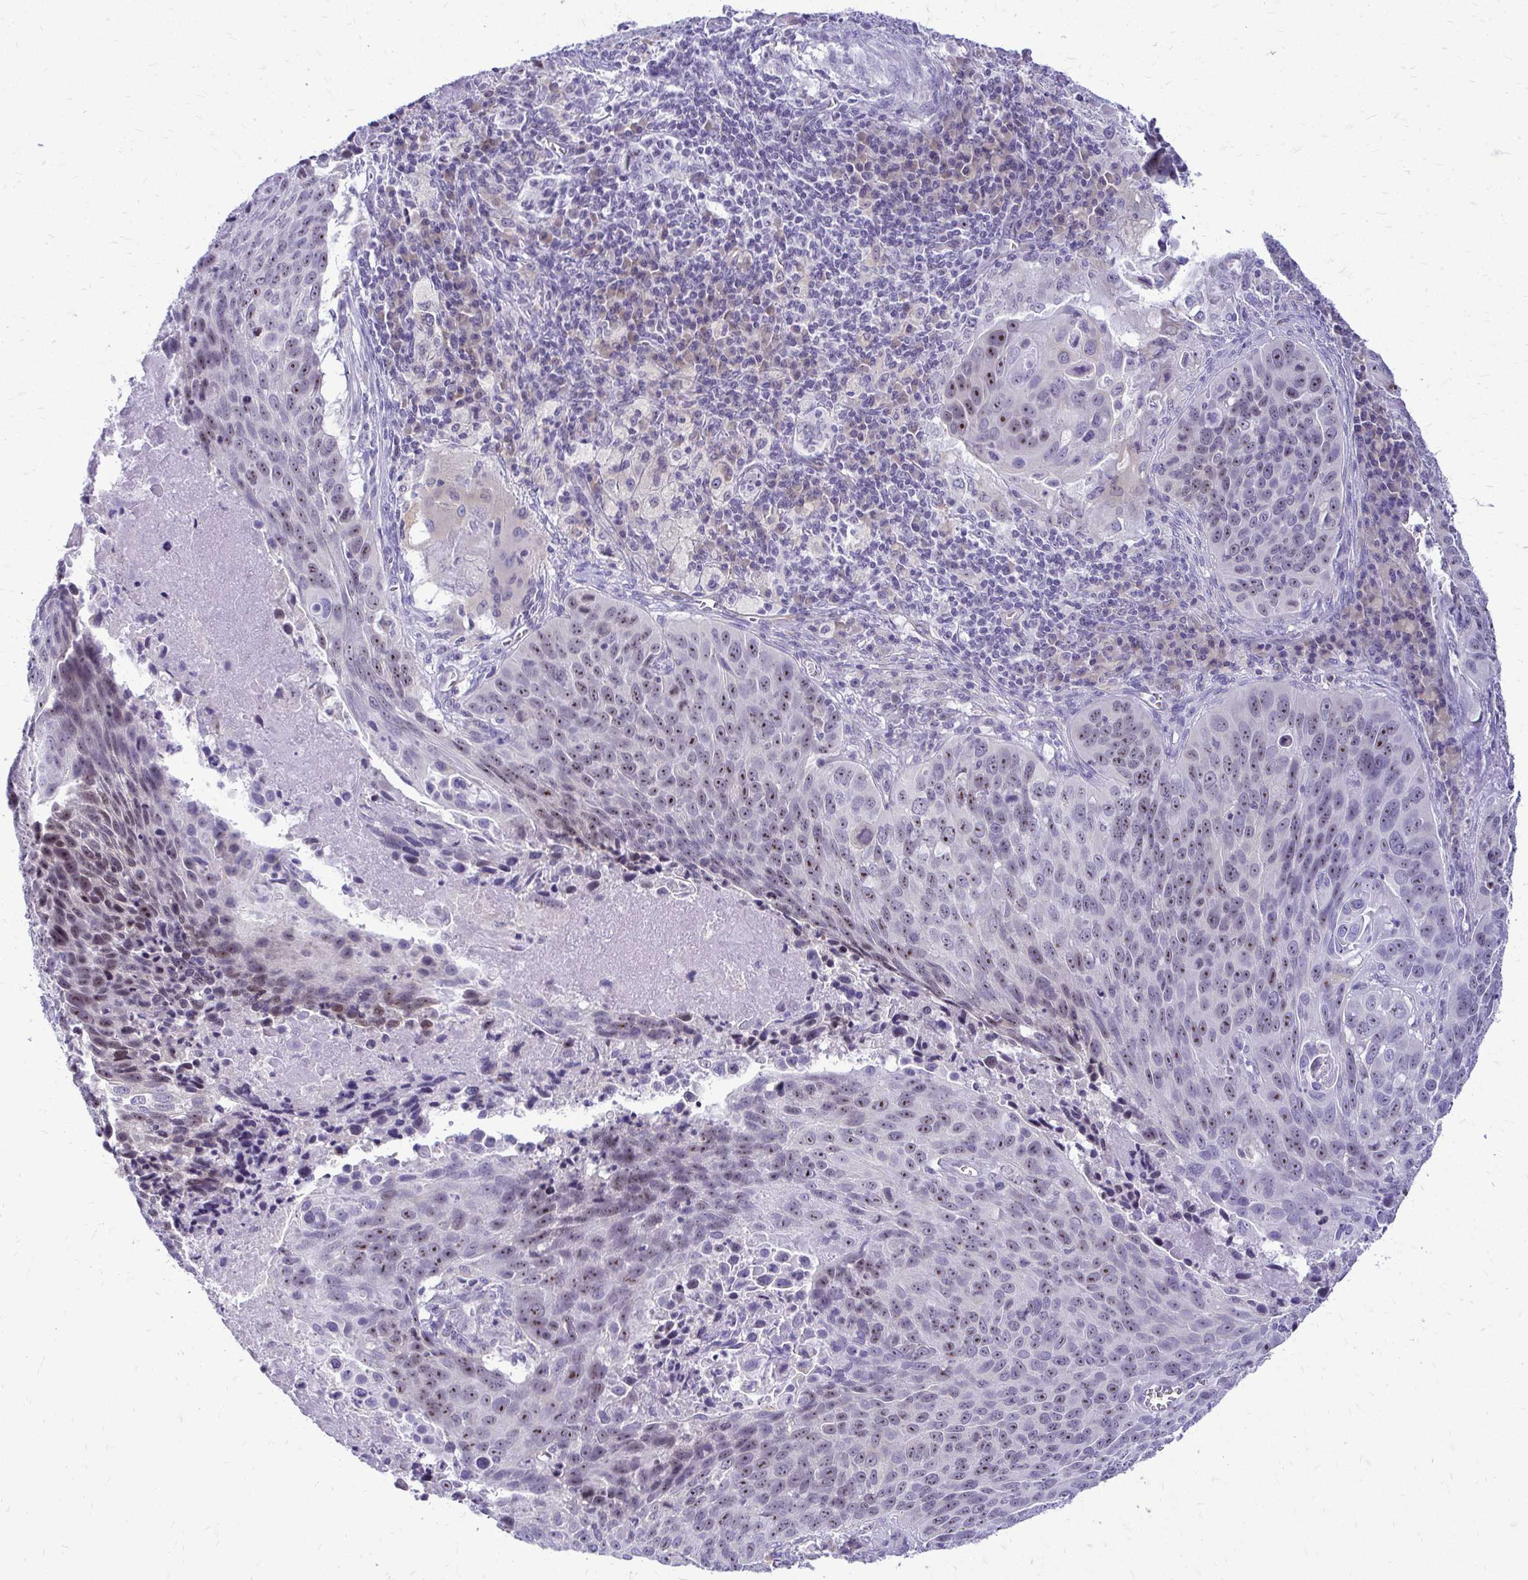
{"staining": {"intensity": "moderate", "quantity": "<25%", "location": "nuclear"}, "tissue": "lung cancer", "cell_type": "Tumor cells", "image_type": "cancer", "snomed": [{"axis": "morphology", "description": "Squamous cell carcinoma, NOS"}, {"axis": "topography", "description": "Lung"}], "caption": "Lung cancer (squamous cell carcinoma) was stained to show a protein in brown. There is low levels of moderate nuclear staining in about <25% of tumor cells. (DAB = brown stain, brightfield microscopy at high magnification).", "gene": "NIFK", "patient": {"sex": "male", "age": 78}}